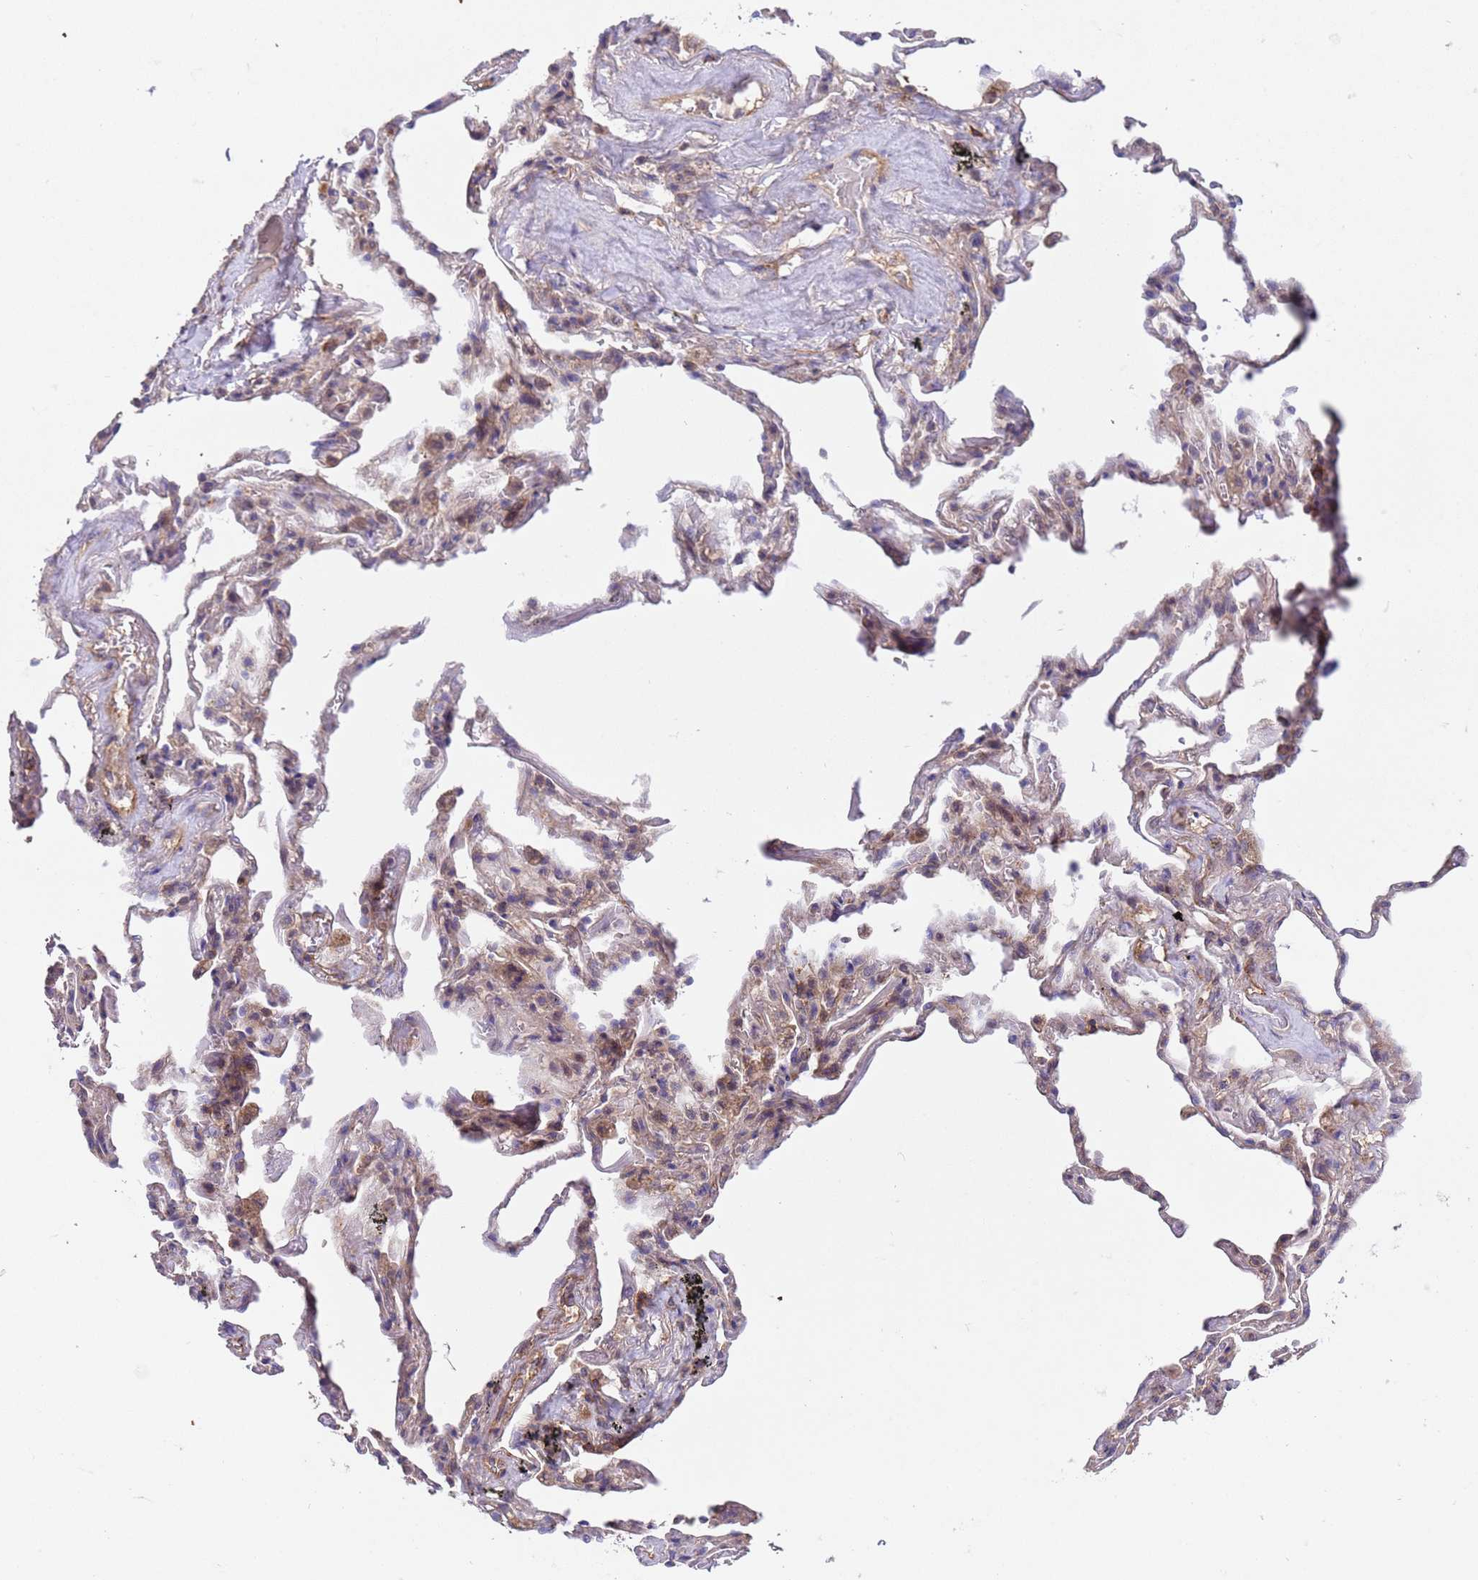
{"staining": {"intensity": "weak", "quantity": "<25%", "location": "cytoplasmic/membranous"}, "tissue": "adipose tissue", "cell_type": "Adipocytes", "image_type": "normal", "snomed": [{"axis": "morphology", "description": "Normal tissue, NOS"}, {"axis": "topography", "description": "Lymph node"}, {"axis": "topography", "description": "Bronchus"}], "caption": "Immunohistochemistry micrograph of unremarkable adipose tissue: human adipose tissue stained with DAB displays no significant protein positivity in adipocytes. (DAB immunohistochemistry with hematoxylin counter stain).", "gene": "ACAD8", "patient": {"sex": "male", "age": 63}}